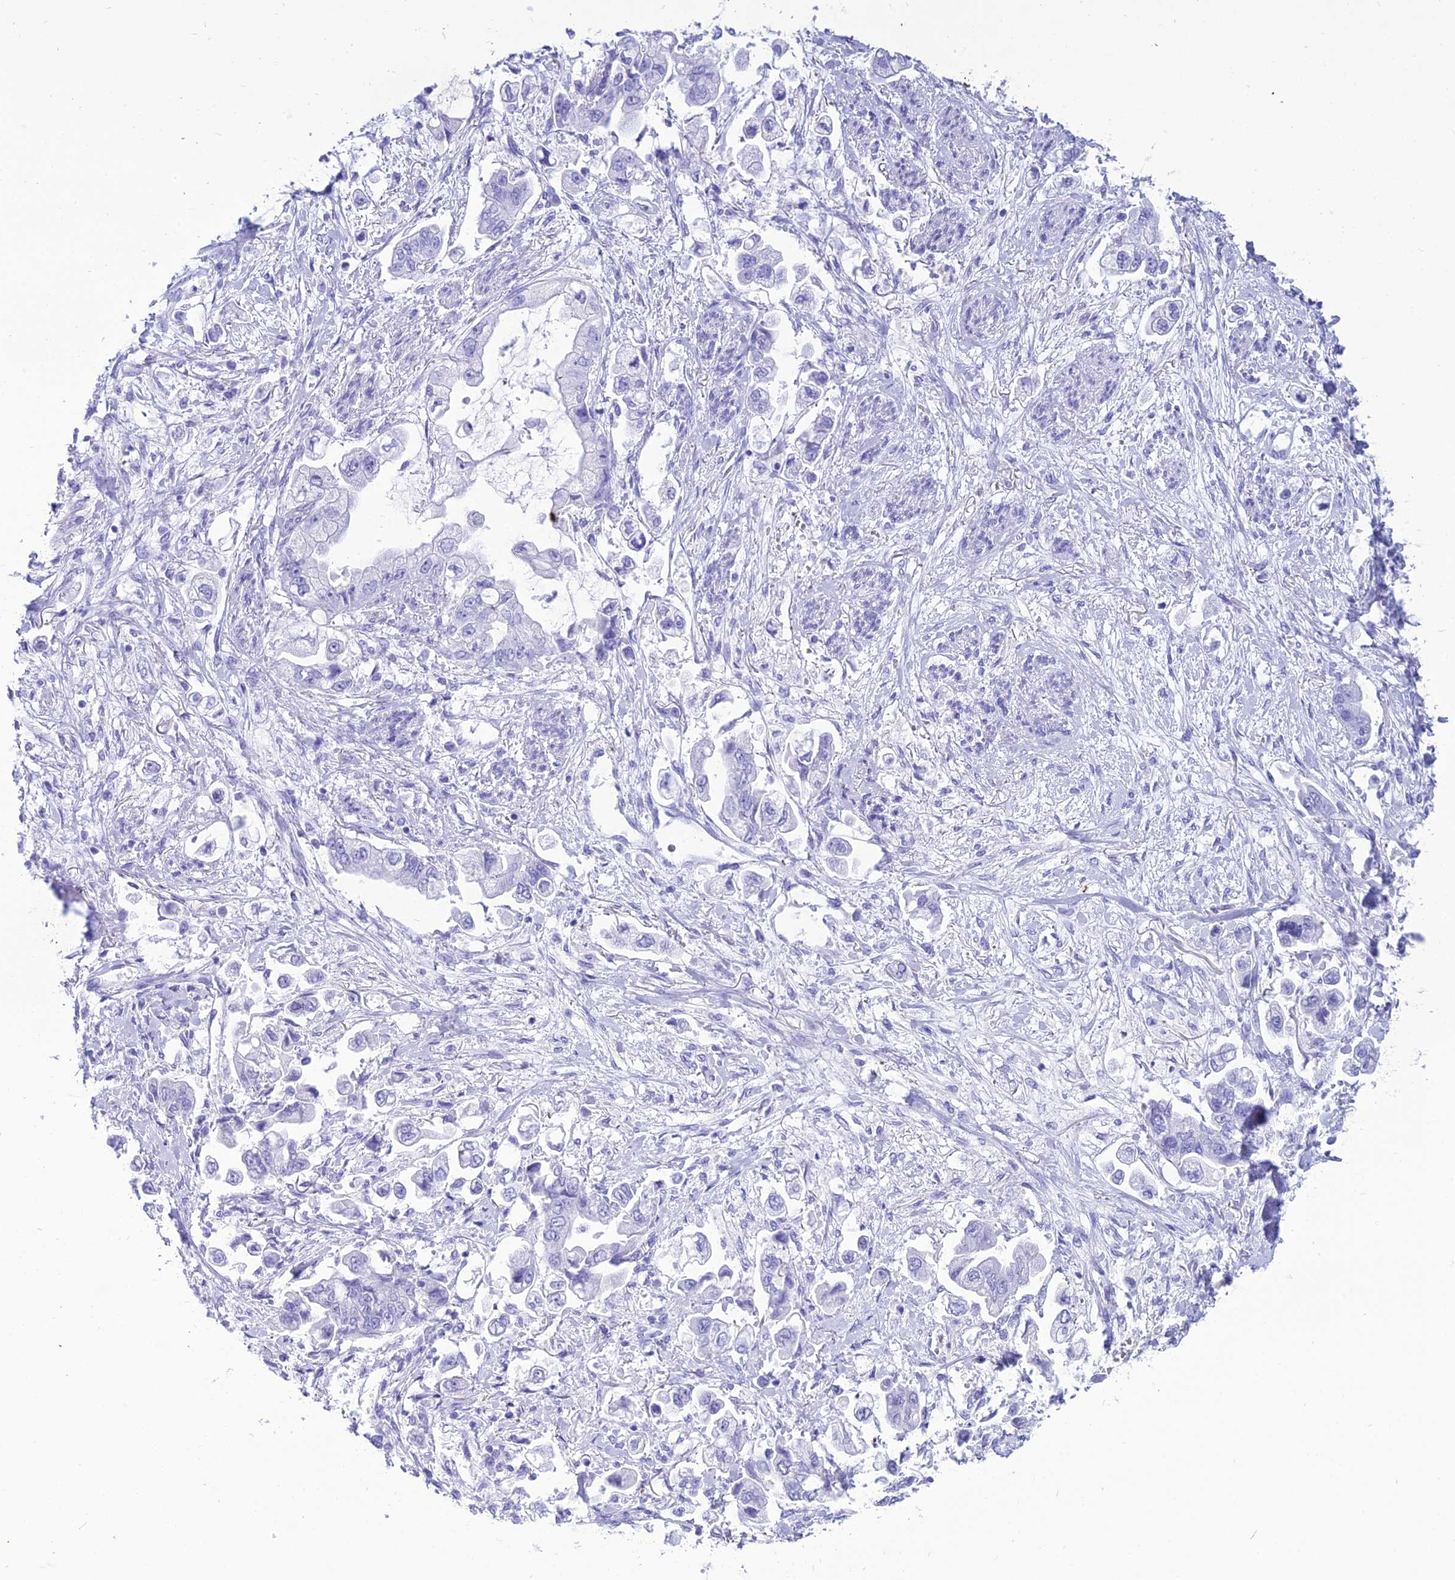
{"staining": {"intensity": "negative", "quantity": "none", "location": "none"}, "tissue": "stomach cancer", "cell_type": "Tumor cells", "image_type": "cancer", "snomed": [{"axis": "morphology", "description": "Adenocarcinoma, NOS"}, {"axis": "topography", "description": "Stomach"}], "caption": "Tumor cells are negative for brown protein staining in stomach cancer (adenocarcinoma).", "gene": "PNMA5", "patient": {"sex": "male", "age": 62}}